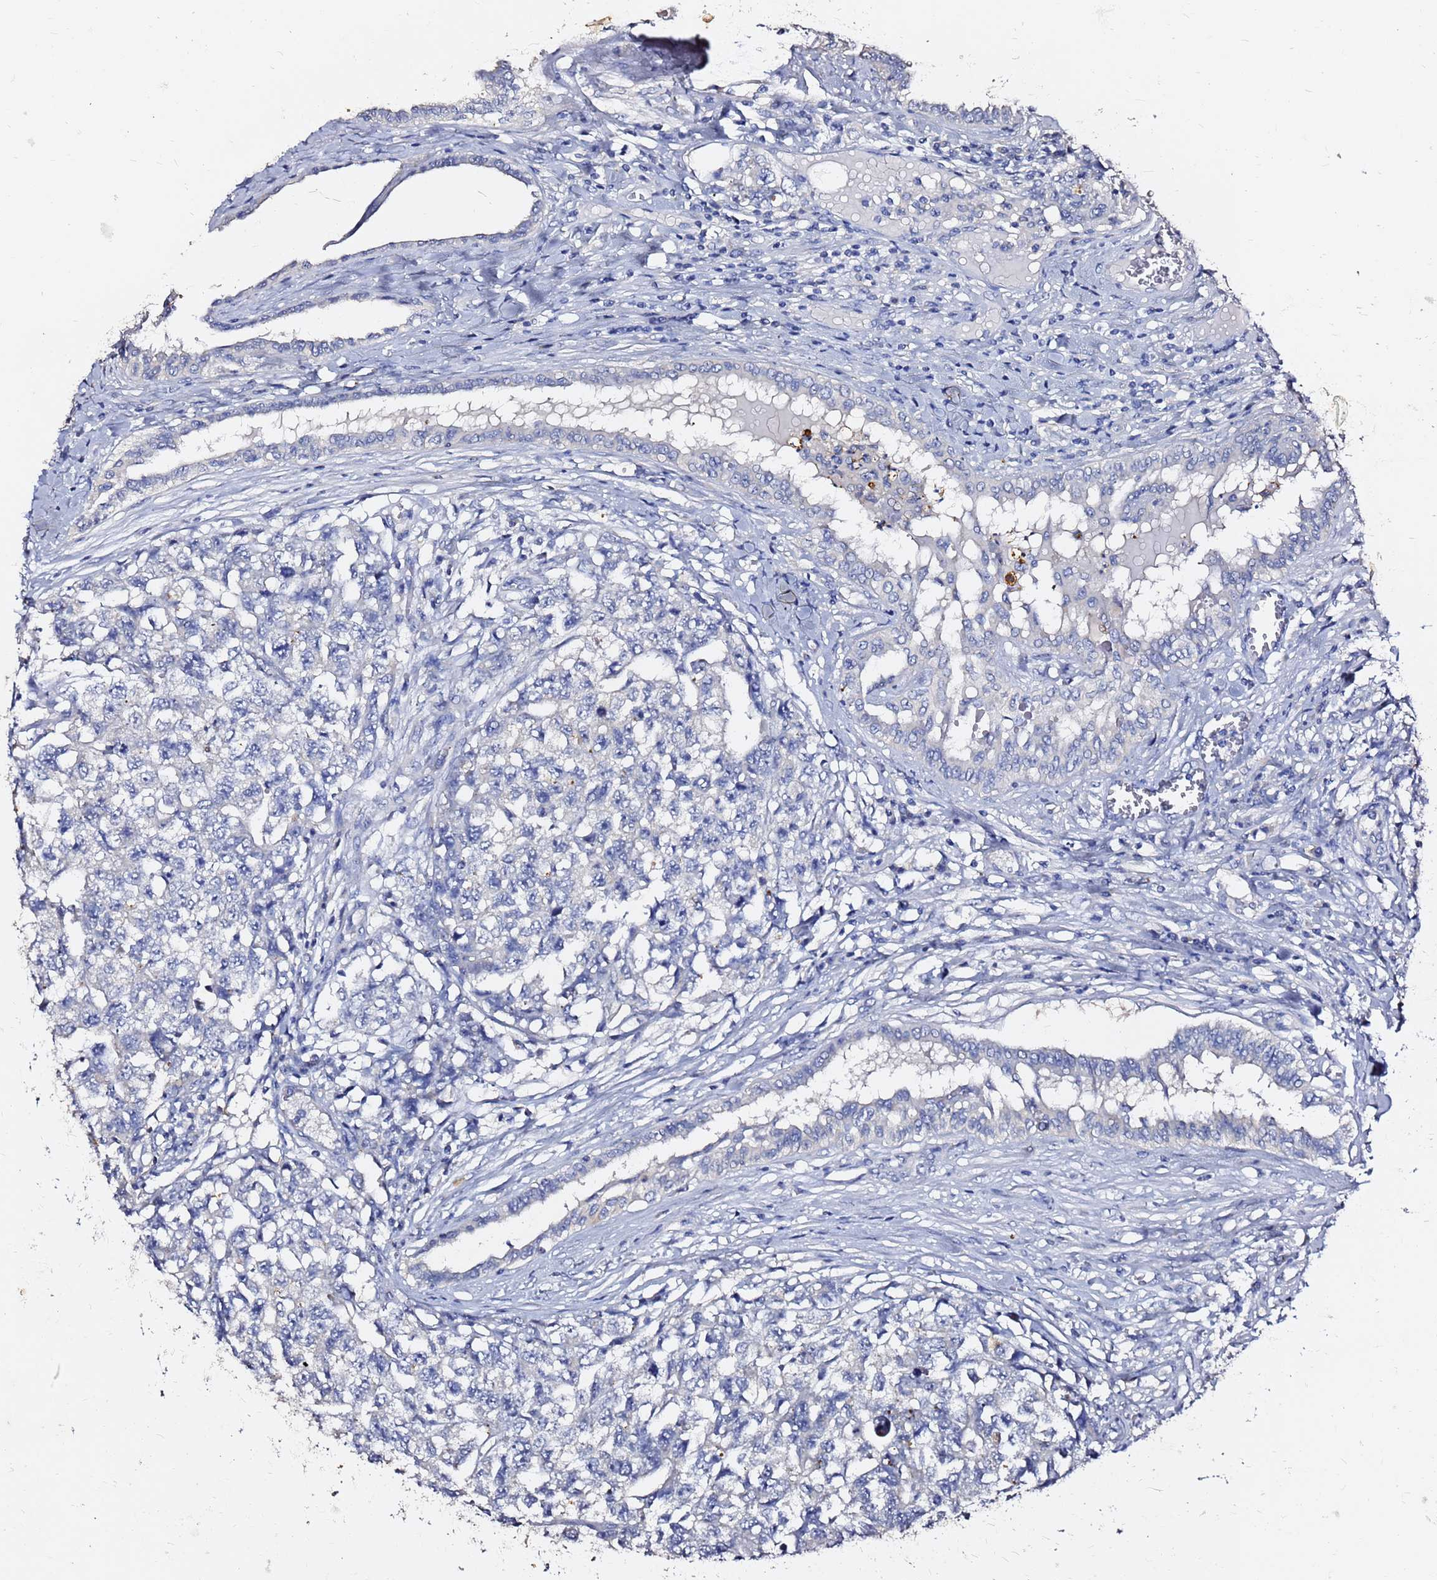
{"staining": {"intensity": "negative", "quantity": "none", "location": "none"}, "tissue": "testis cancer", "cell_type": "Tumor cells", "image_type": "cancer", "snomed": [{"axis": "morphology", "description": "Carcinoma, Embryonal, NOS"}, {"axis": "topography", "description": "Testis"}], "caption": "Micrograph shows no significant protein positivity in tumor cells of testis cancer. (DAB (3,3'-diaminobenzidine) immunohistochemistry (IHC) with hematoxylin counter stain).", "gene": "FAM183A", "patient": {"sex": "male", "age": 31}}